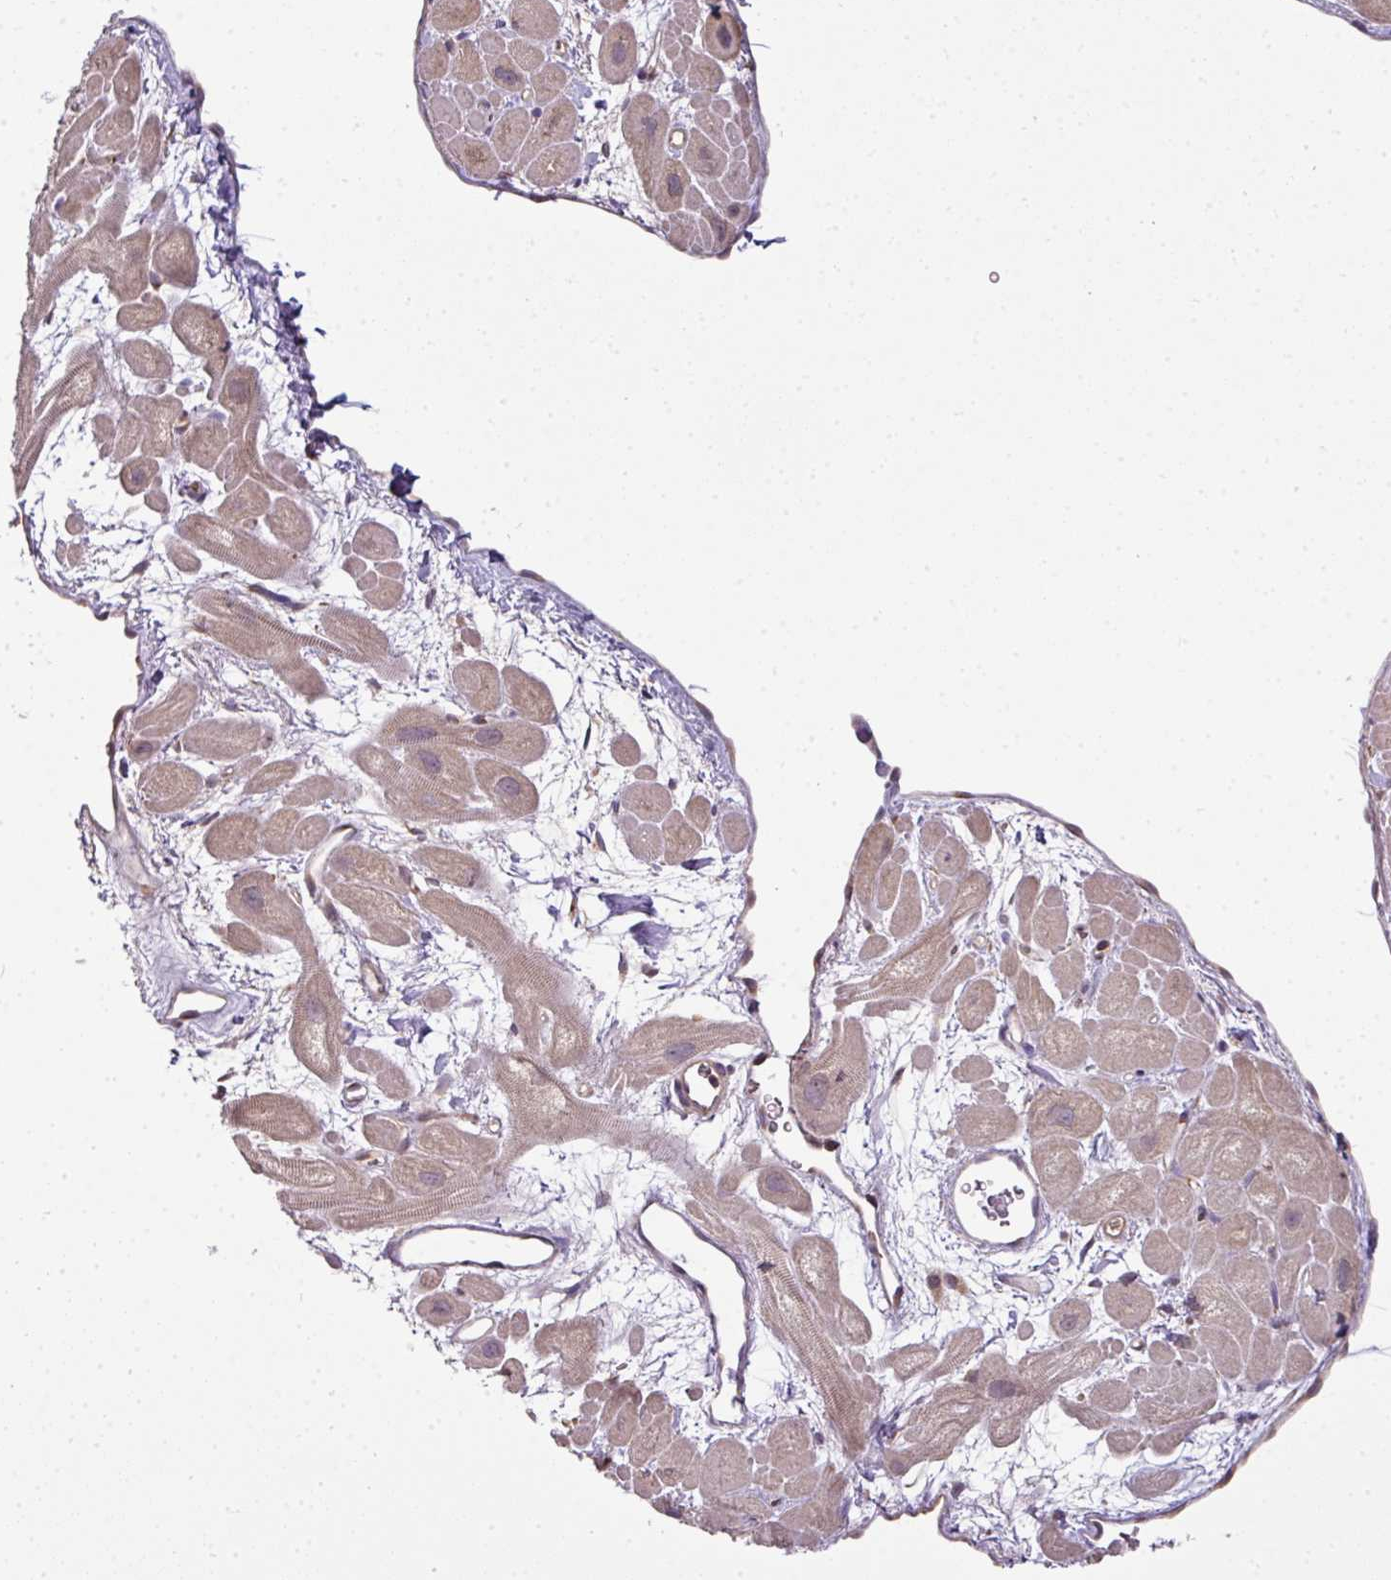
{"staining": {"intensity": "weak", "quantity": "25%-75%", "location": "cytoplasmic/membranous"}, "tissue": "heart muscle", "cell_type": "Cardiomyocytes", "image_type": "normal", "snomed": [{"axis": "morphology", "description": "Normal tissue, NOS"}, {"axis": "topography", "description": "Heart"}], "caption": "This image reveals immunohistochemistry (IHC) staining of benign human heart muscle, with low weak cytoplasmic/membranous positivity in approximately 25%-75% of cardiomyocytes.", "gene": "RBM14", "patient": {"sex": "male", "age": 49}}